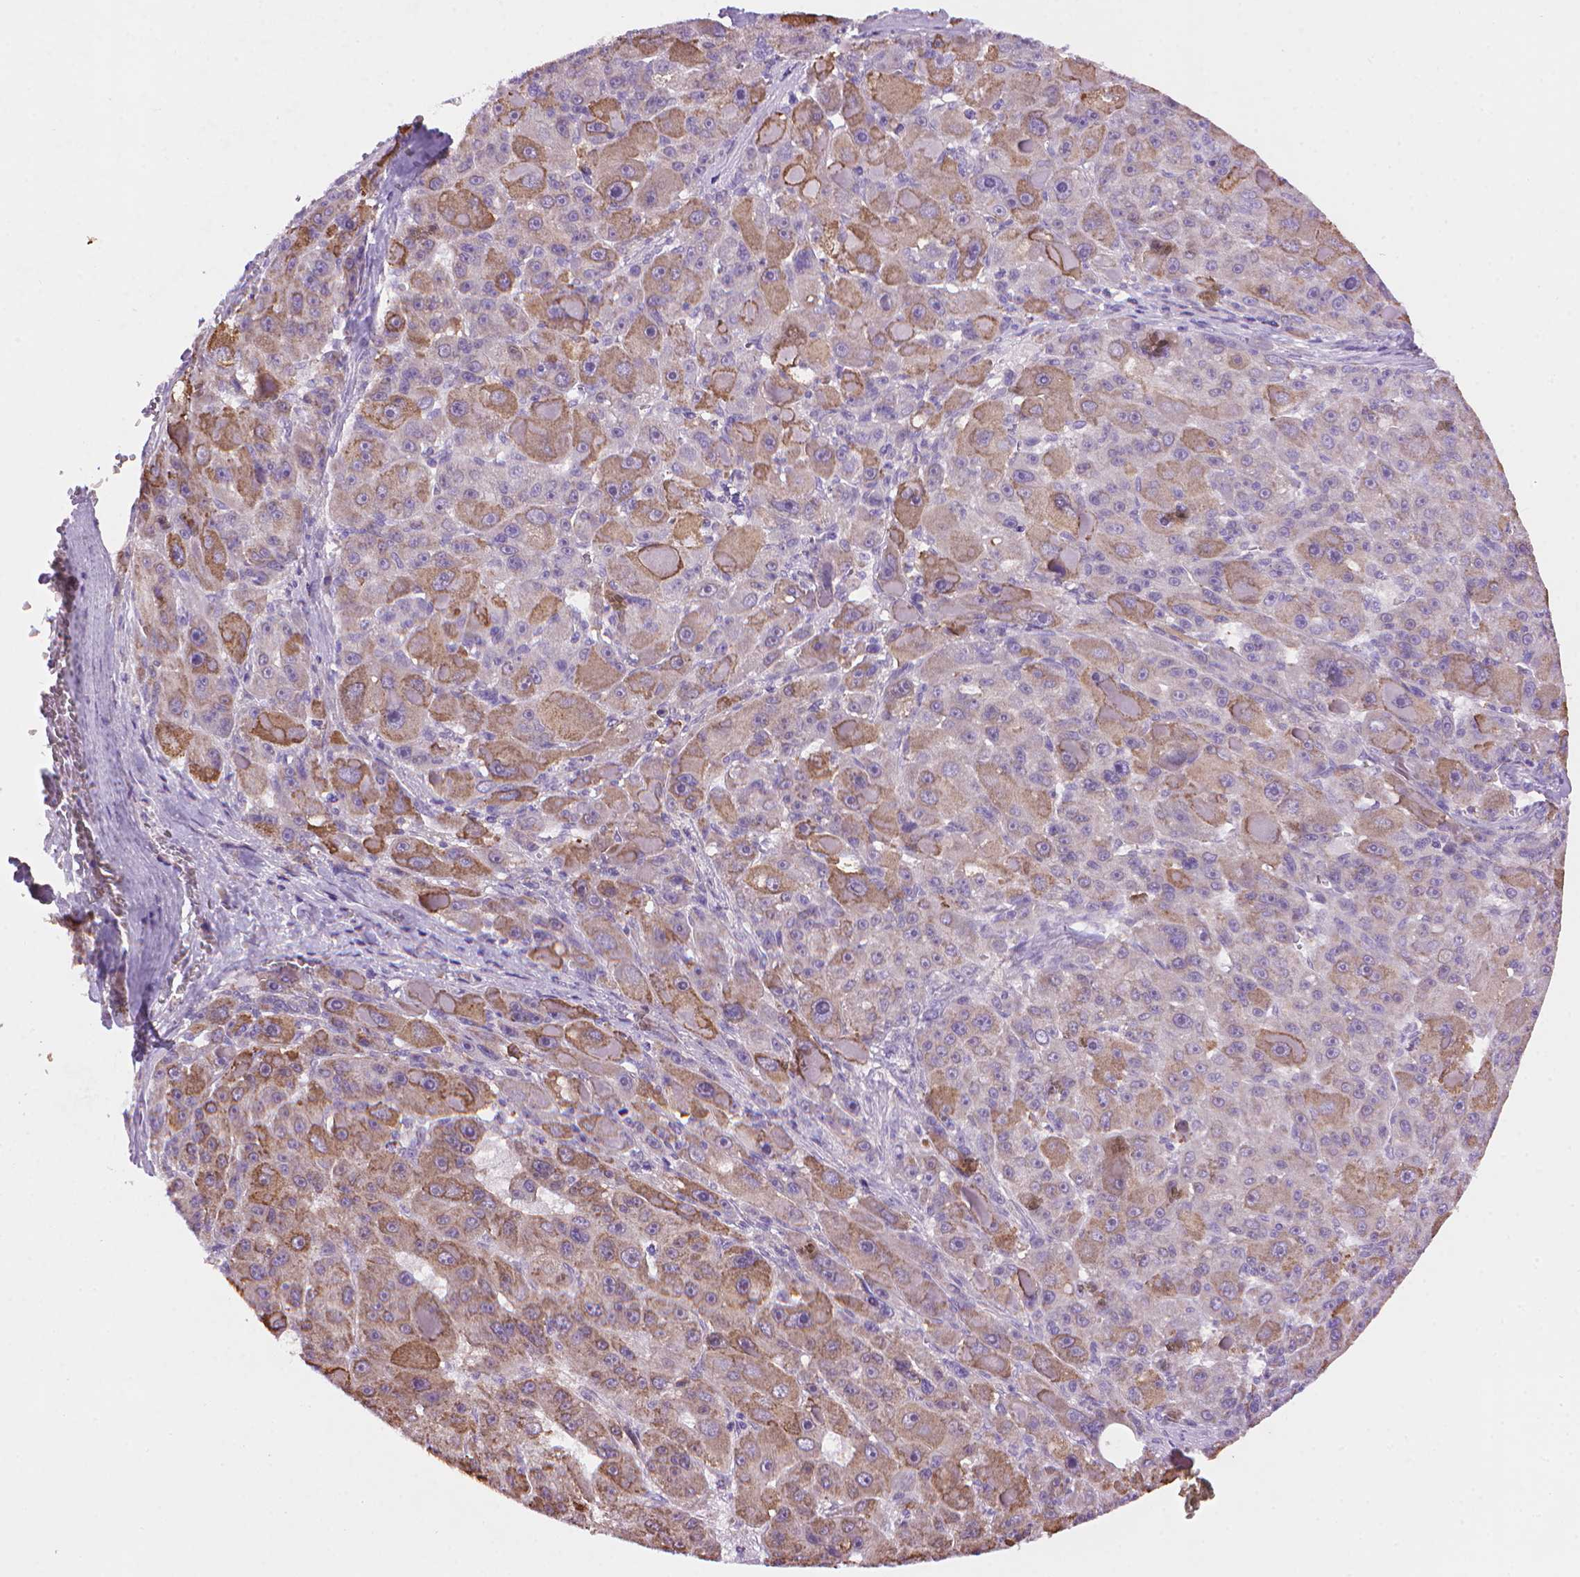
{"staining": {"intensity": "moderate", "quantity": "25%-75%", "location": "cytoplasmic/membranous"}, "tissue": "liver cancer", "cell_type": "Tumor cells", "image_type": "cancer", "snomed": [{"axis": "morphology", "description": "Carcinoma, Hepatocellular, NOS"}, {"axis": "topography", "description": "Liver"}], "caption": "A brown stain highlights moderate cytoplasmic/membranous staining of a protein in liver cancer (hepatocellular carcinoma) tumor cells. The staining is performed using DAB brown chromogen to label protein expression. The nuclei are counter-stained blue using hematoxylin.", "gene": "AMMECR1", "patient": {"sex": "male", "age": 76}}